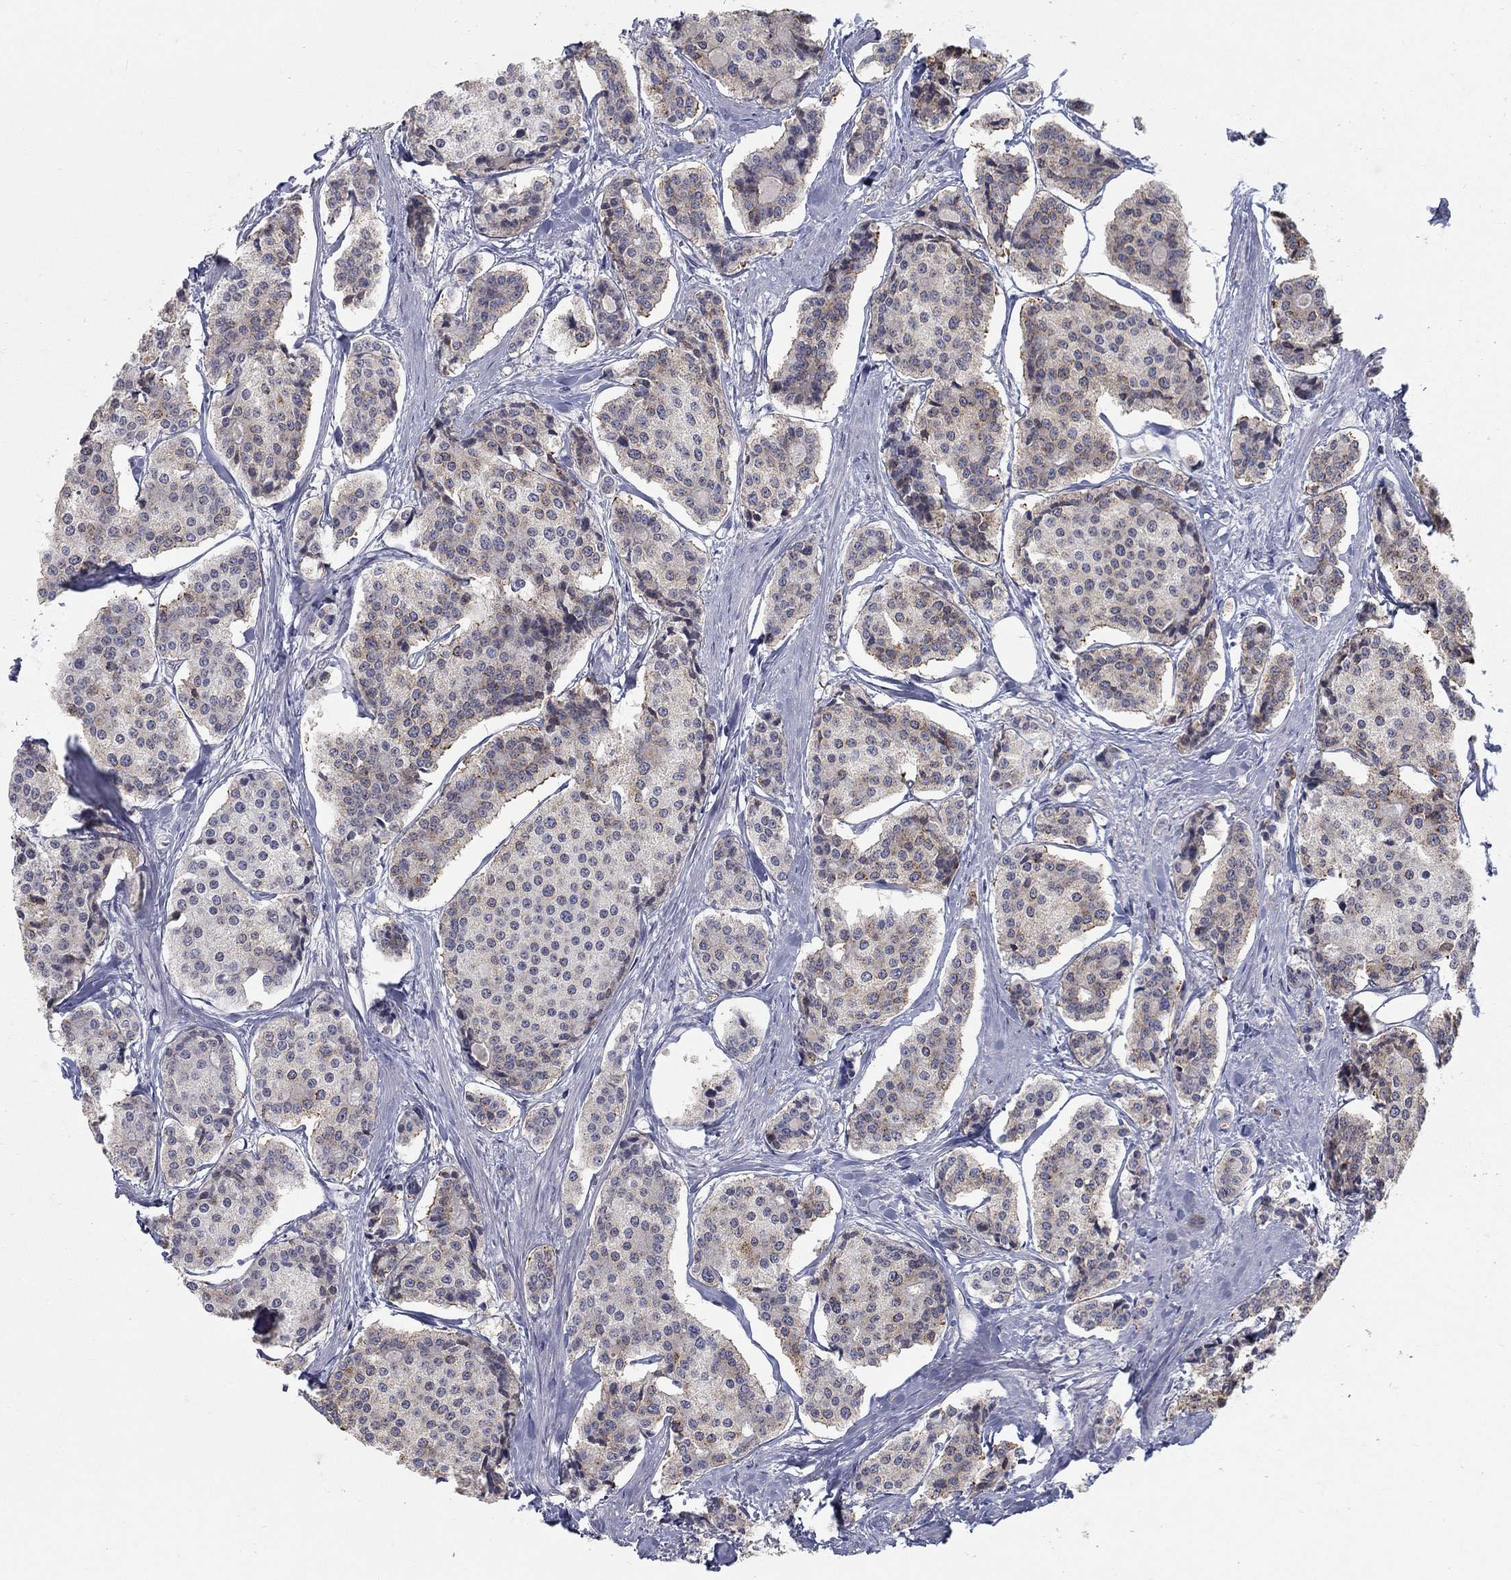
{"staining": {"intensity": "moderate", "quantity": "<25%", "location": "cytoplasmic/membranous"}, "tissue": "carcinoid", "cell_type": "Tumor cells", "image_type": "cancer", "snomed": [{"axis": "morphology", "description": "Carcinoid, malignant, NOS"}, {"axis": "topography", "description": "Small intestine"}], "caption": "About <25% of tumor cells in human carcinoid display moderate cytoplasmic/membranous protein positivity as visualized by brown immunohistochemical staining.", "gene": "PANK3", "patient": {"sex": "female", "age": 65}}